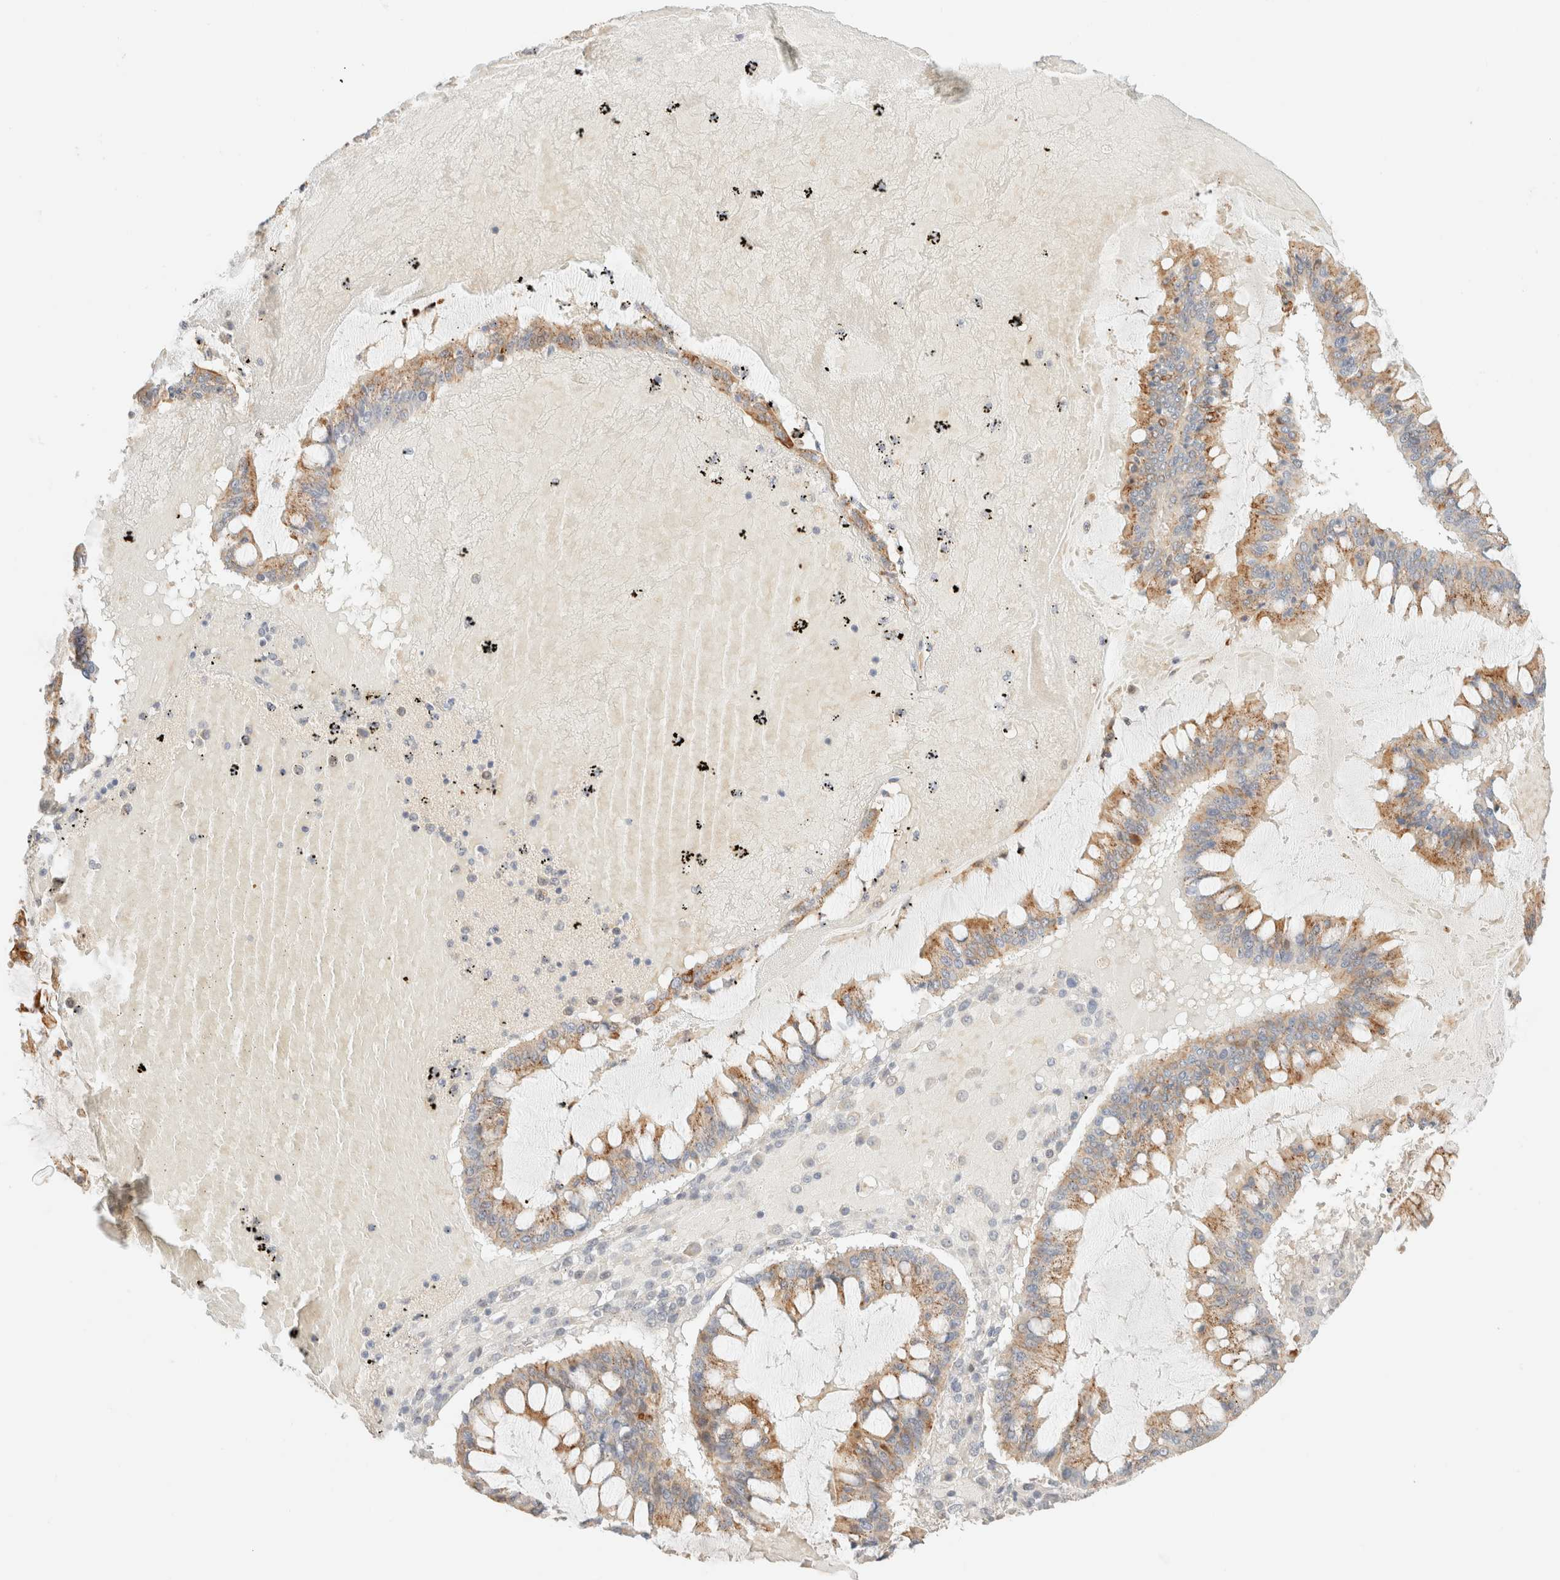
{"staining": {"intensity": "moderate", "quantity": "25%-75%", "location": "cytoplasmic/membranous"}, "tissue": "ovarian cancer", "cell_type": "Tumor cells", "image_type": "cancer", "snomed": [{"axis": "morphology", "description": "Cystadenocarcinoma, mucinous, NOS"}, {"axis": "topography", "description": "Ovary"}], "caption": "High-magnification brightfield microscopy of ovarian mucinous cystadenocarcinoma stained with DAB (brown) and counterstained with hematoxylin (blue). tumor cells exhibit moderate cytoplasmic/membranous expression is seen in approximately25%-75% of cells. The staining is performed using DAB (3,3'-diaminobenzidine) brown chromogen to label protein expression. The nuclei are counter-stained blue using hematoxylin.", "gene": "SGSM2", "patient": {"sex": "female", "age": 73}}